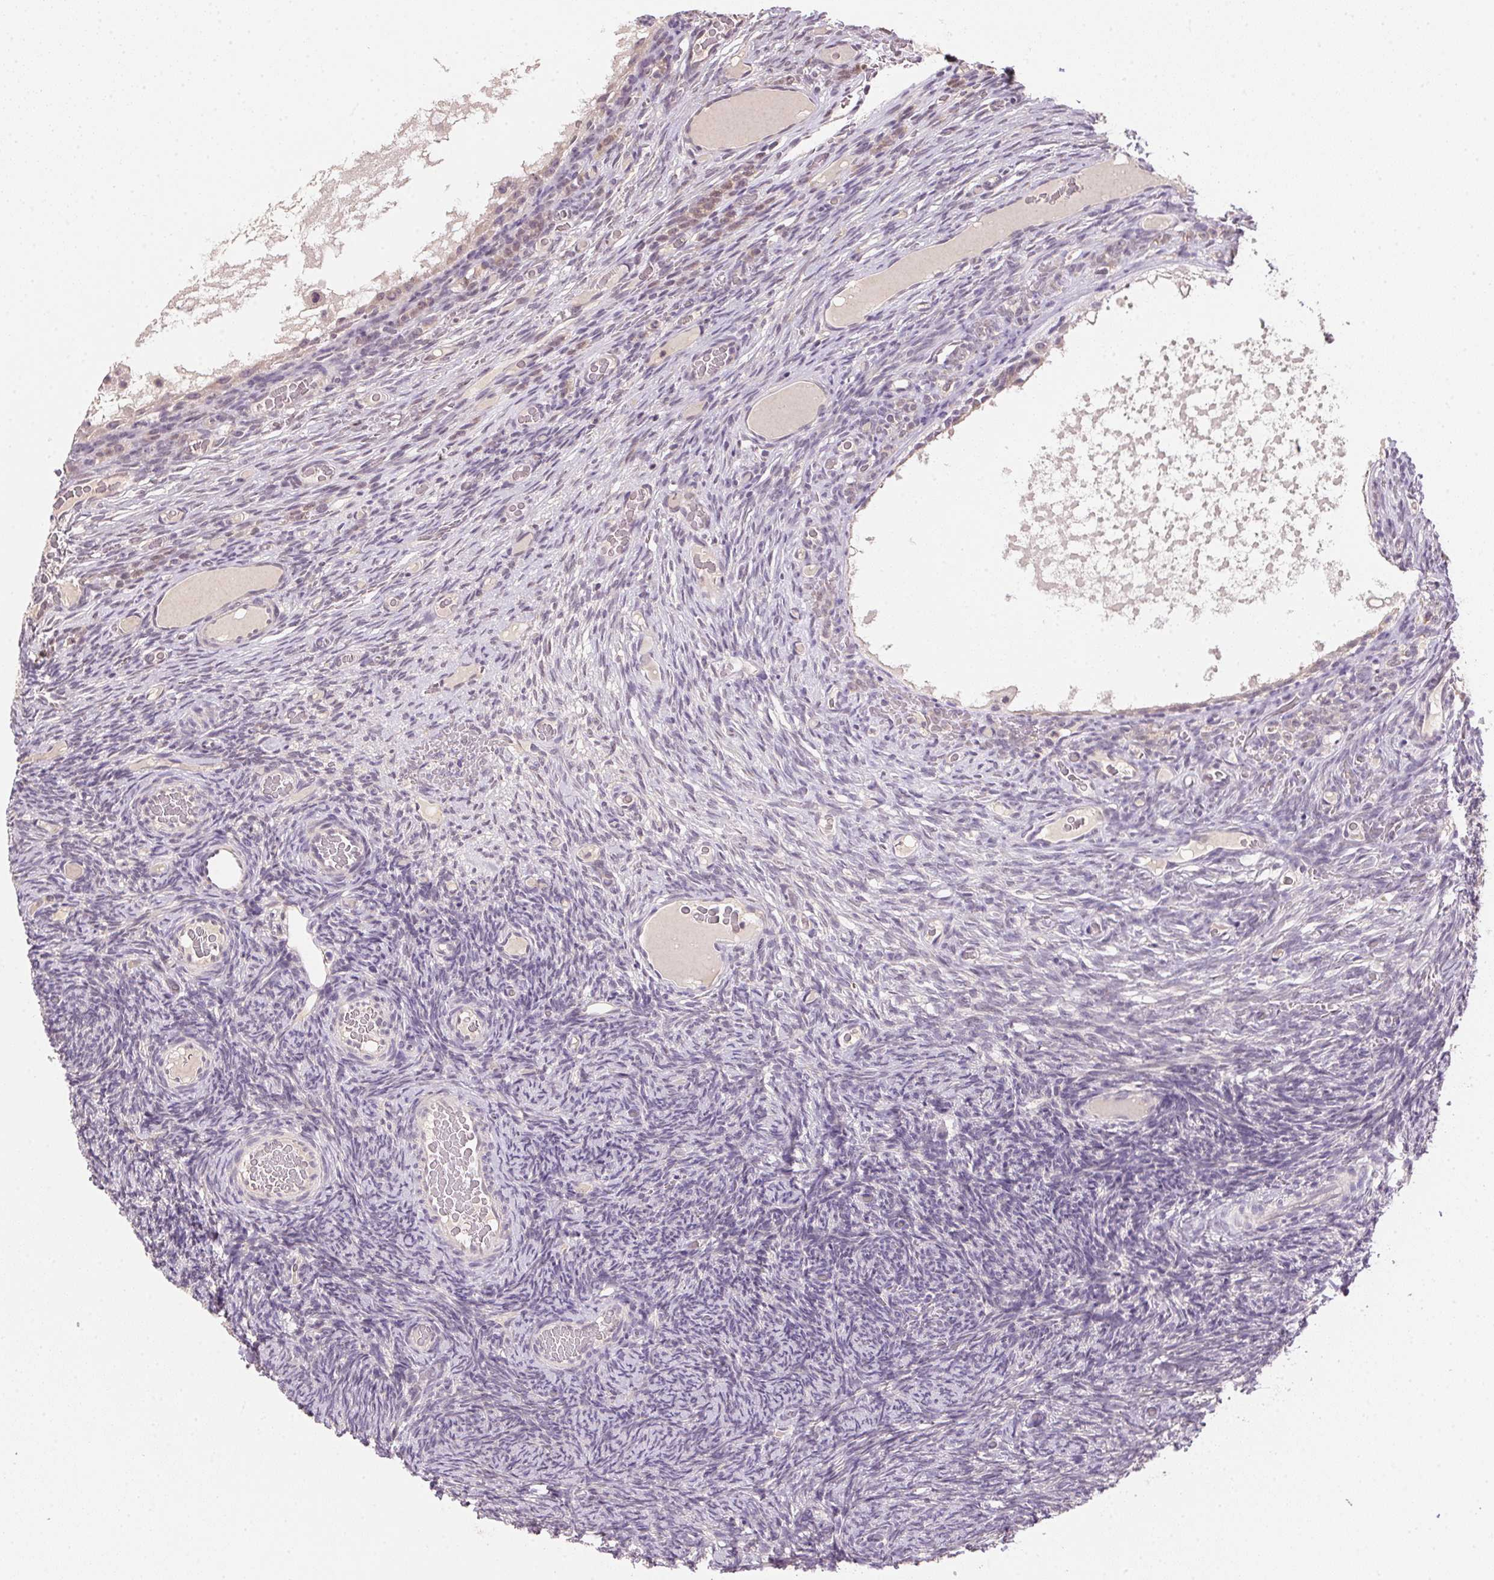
{"staining": {"intensity": "negative", "quantity": "none", "location": "none"}, "tissue": "ovary", "cell_type": "Follicle cells", "image_type": "normal", "snomed": [{"axis": "morphology", "description": "Normal tissue, NOS"}, {"axis": "topography", "description": "Ovary"}], "caption": "DAB immunohistochemical staining of normal human ovary demonstrates no significant positivity in follicle cells.", "gene": "ALDH8A1", "patient": {"sex": "female", "age": 34}}